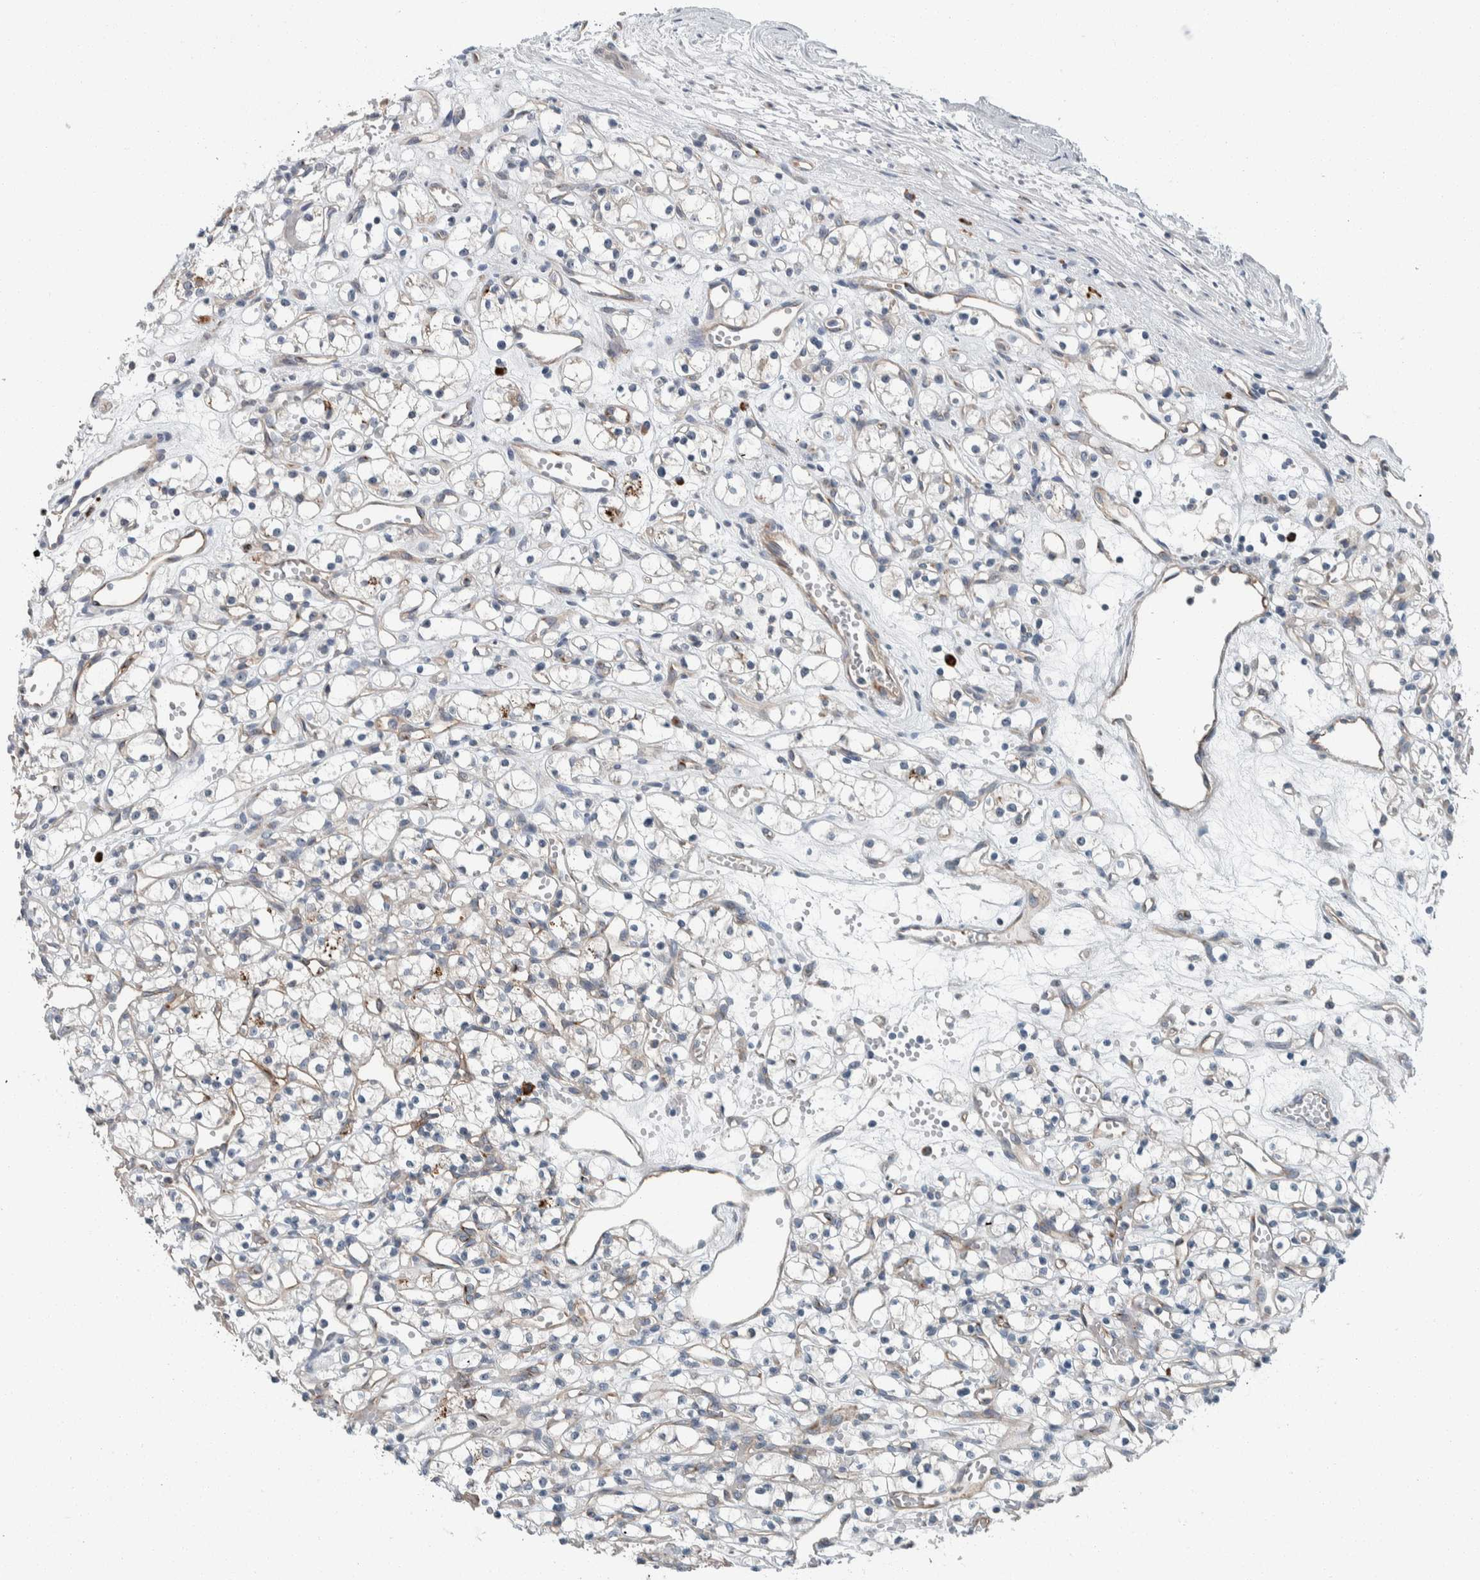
{"staining": {"intensity": "negative", "quantity": "none", "location": "none"}, "tissue": "renal cancer", "cell_type": "Tumor cells", "image_type": "cancer", "snomed": [{"axis": "morphology", "description": "Adenocarcinoma, NOS"}, {"axis": "topography", "description": "Kidney"}], "caption": "Tumor cells show no significant protein staining in renal cancer (adenocarcinoma).", "gene": "USP25", "patient": {"sex": "female", "age": 59}}